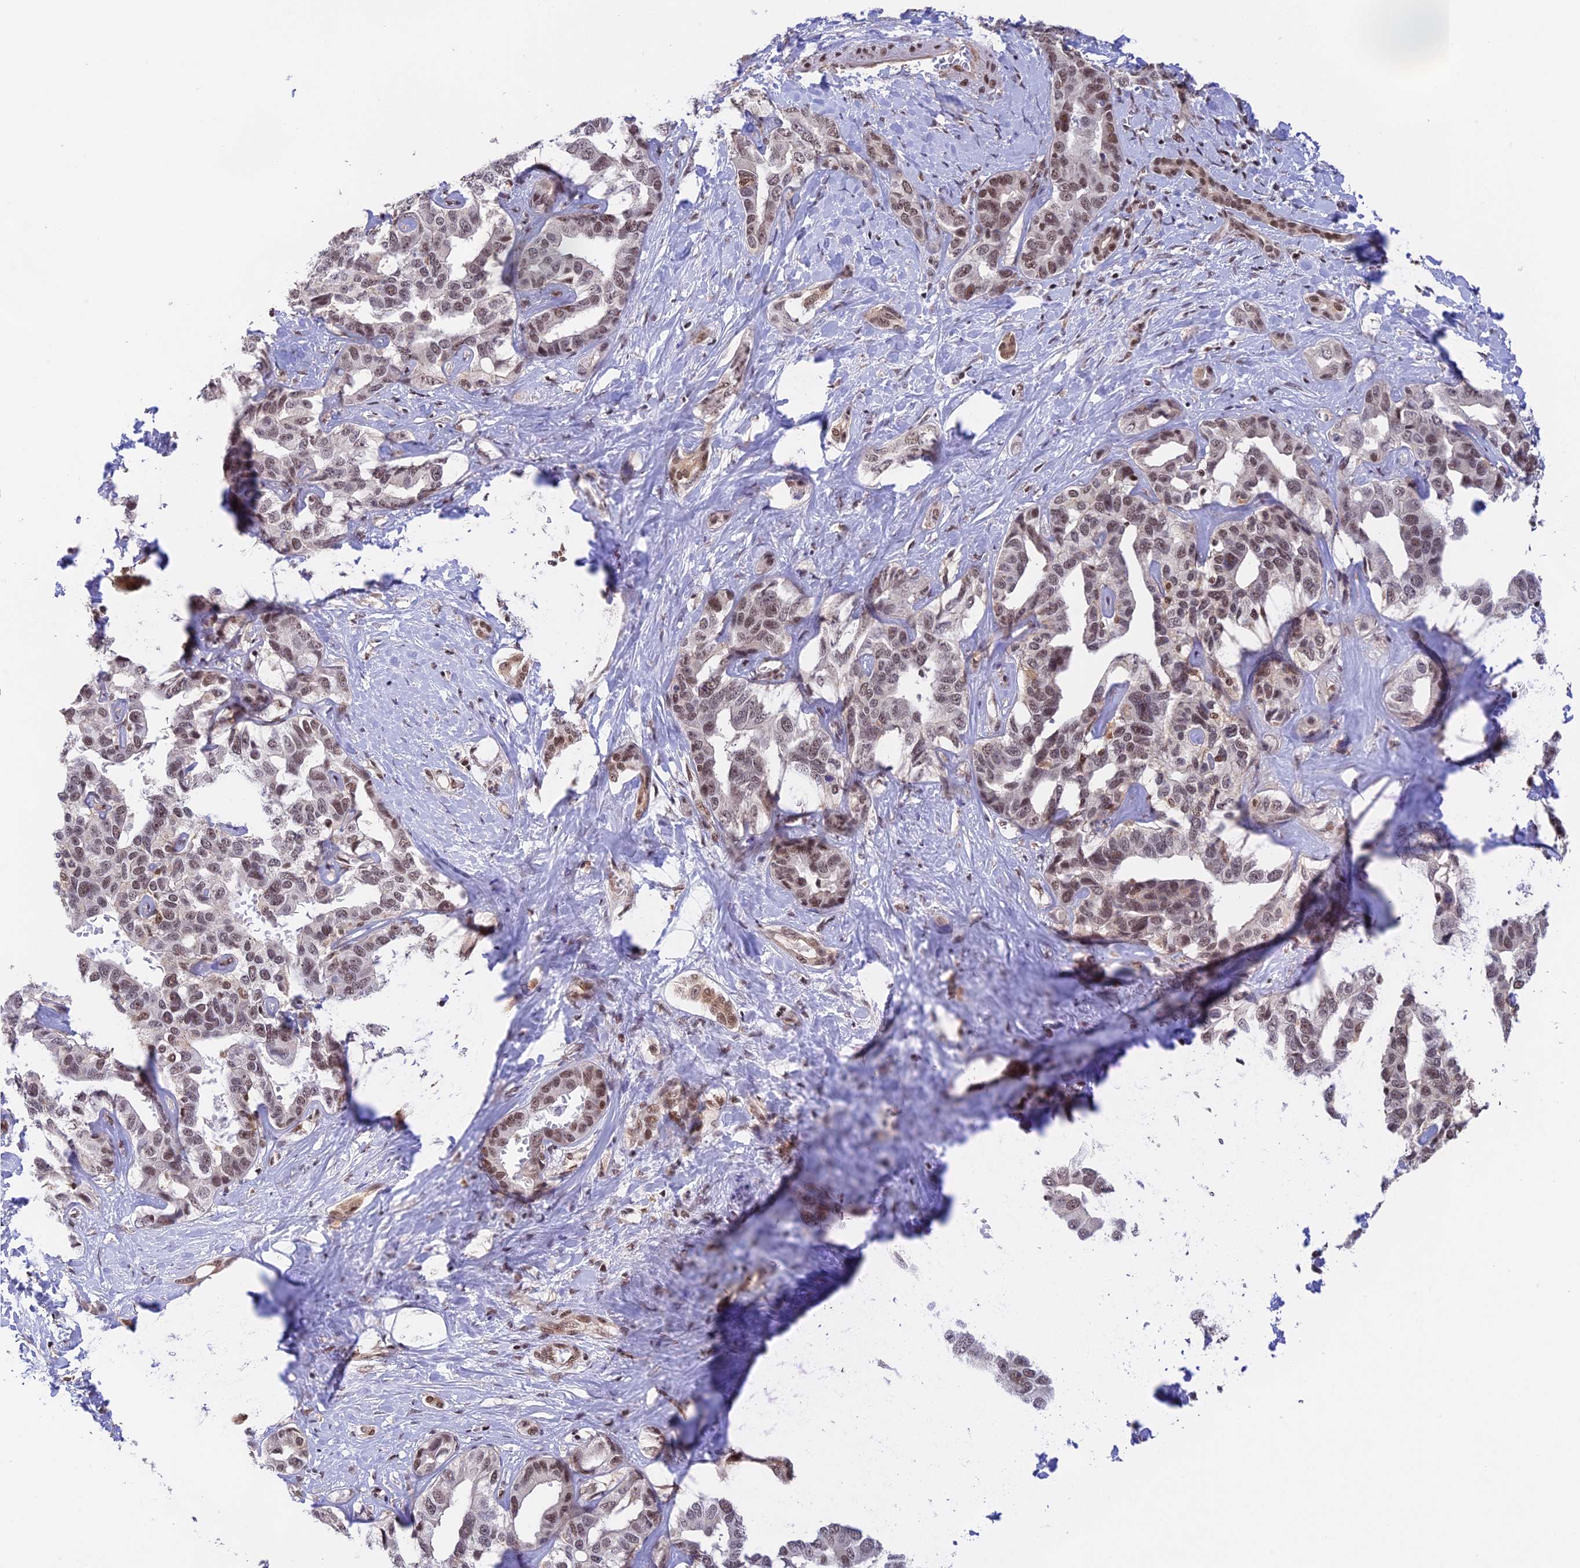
{"staining": {"intensity": "moderate", "quantity": "25%-75%", "location": "nuclear"}, "tissue": "liver cancer", "cell_type": "Tumor cells", "image_type": "cancer", "snomed": [{"axis": "morphology", "description": "Cholangiocarcinoma"}, {"axis": "topography", "description": "Liver"}], "caption": "Liver cancer was stained to show a protein in brown. There is medium levels of moderate nuclear staining in approximately 25%-75% of tumor cells.", "gene": "THAP11", "patient": {"sex": "male", "age": 59}}